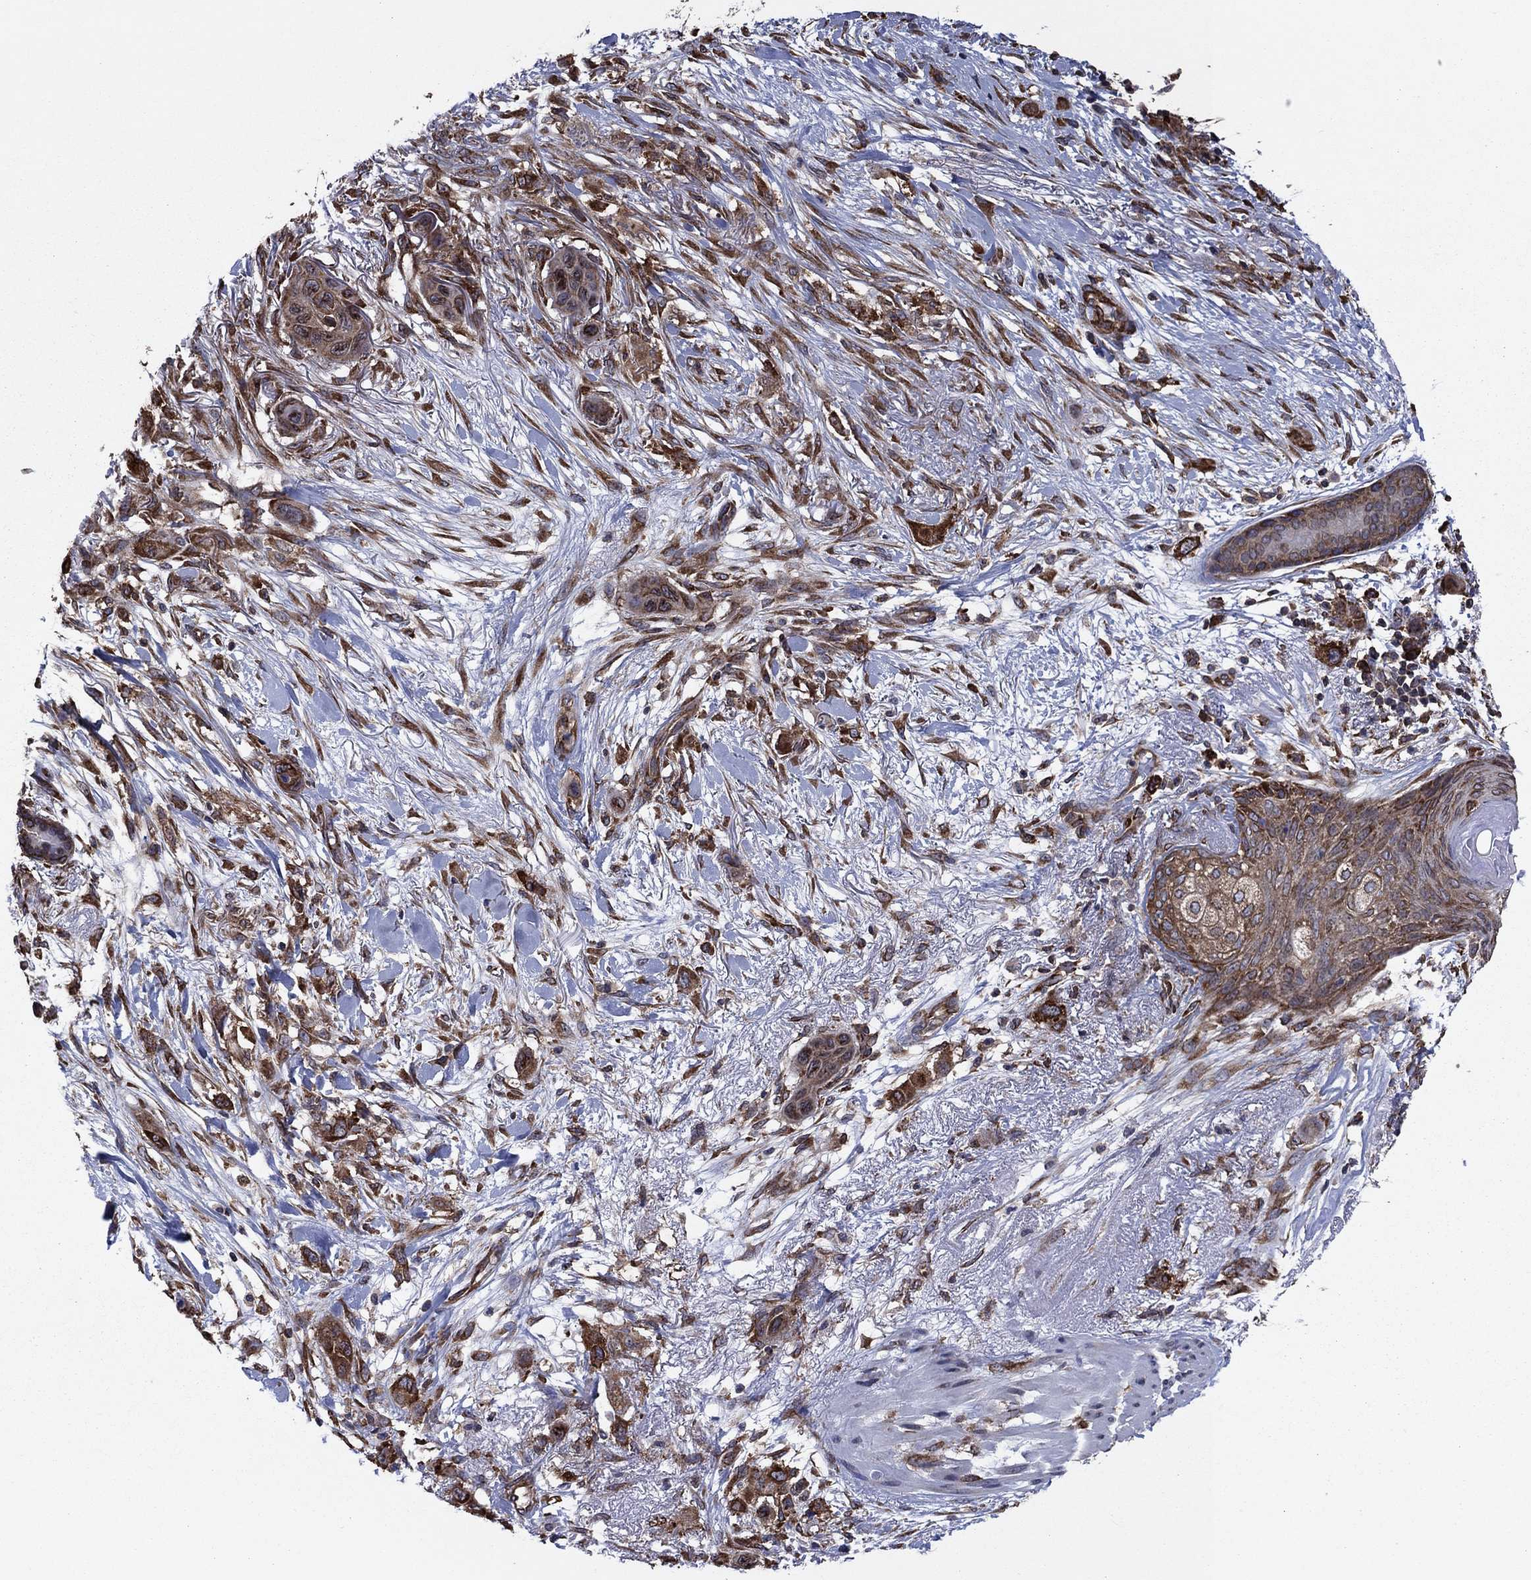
{"staining": {"intensity": "strong", "quantity": ">75%", "location": "cytoplasmic/membranous"}, "tissue": "skin cancer", "cell_type": "Tumor cells", "image_type": "cancer", "snomed": [{"axis": "morphology", "description": "Squamous cell carcinoma, NOS"}, {"axis": "topography", "description": "Skin"}], "caption": "Strong cytoplasmic/membranous protein expression is appreciated in about >75% of tumor cells in skin squamous cell carcinoma.", "gene": "YBX1", "patient": {"sex": "male", "age": 79}}